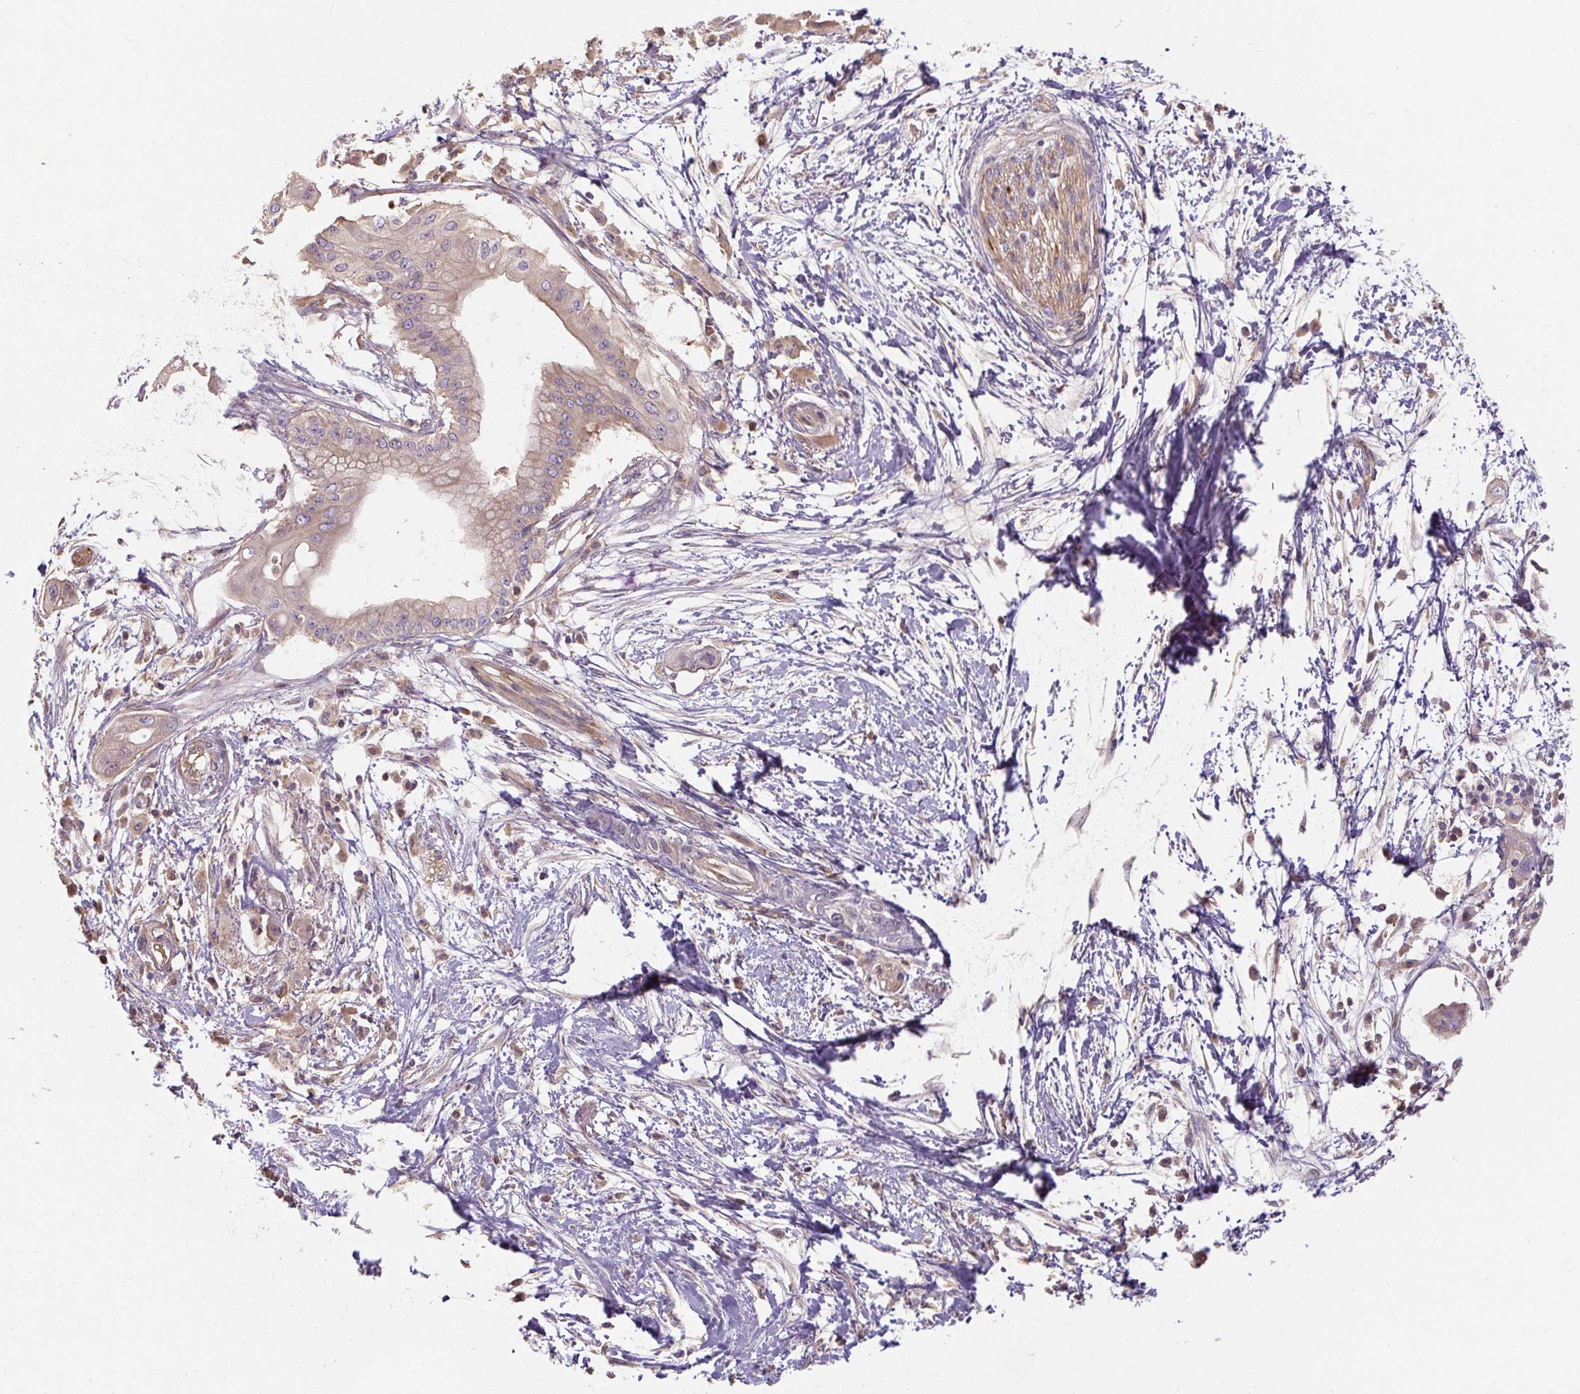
{"staining": {"intensity": "moderate", "quantity": ">75%", "location": "cytoplasmic/membranous"}, "tissue": "pancreatic cancer", "cell_type": "Tumor cells", "image_type": "cancer", "snomed": [{"axis": "morphology", "description": "Adenocarcinoma, NOS"}, {"axis": "topography", "description": "Pancreas"}], "caption": "Immunohistochemical staining of human pancreatic cancer exhibits medium levels of moderate cytoplasmic/membranous protein positivity in approximately >75% of tumor cells. (DAB IHC, brown staining for protein, blue staining for nuclei).", "gene": "RB1CC1", "patient": {"sex": "male", "age": 68}}